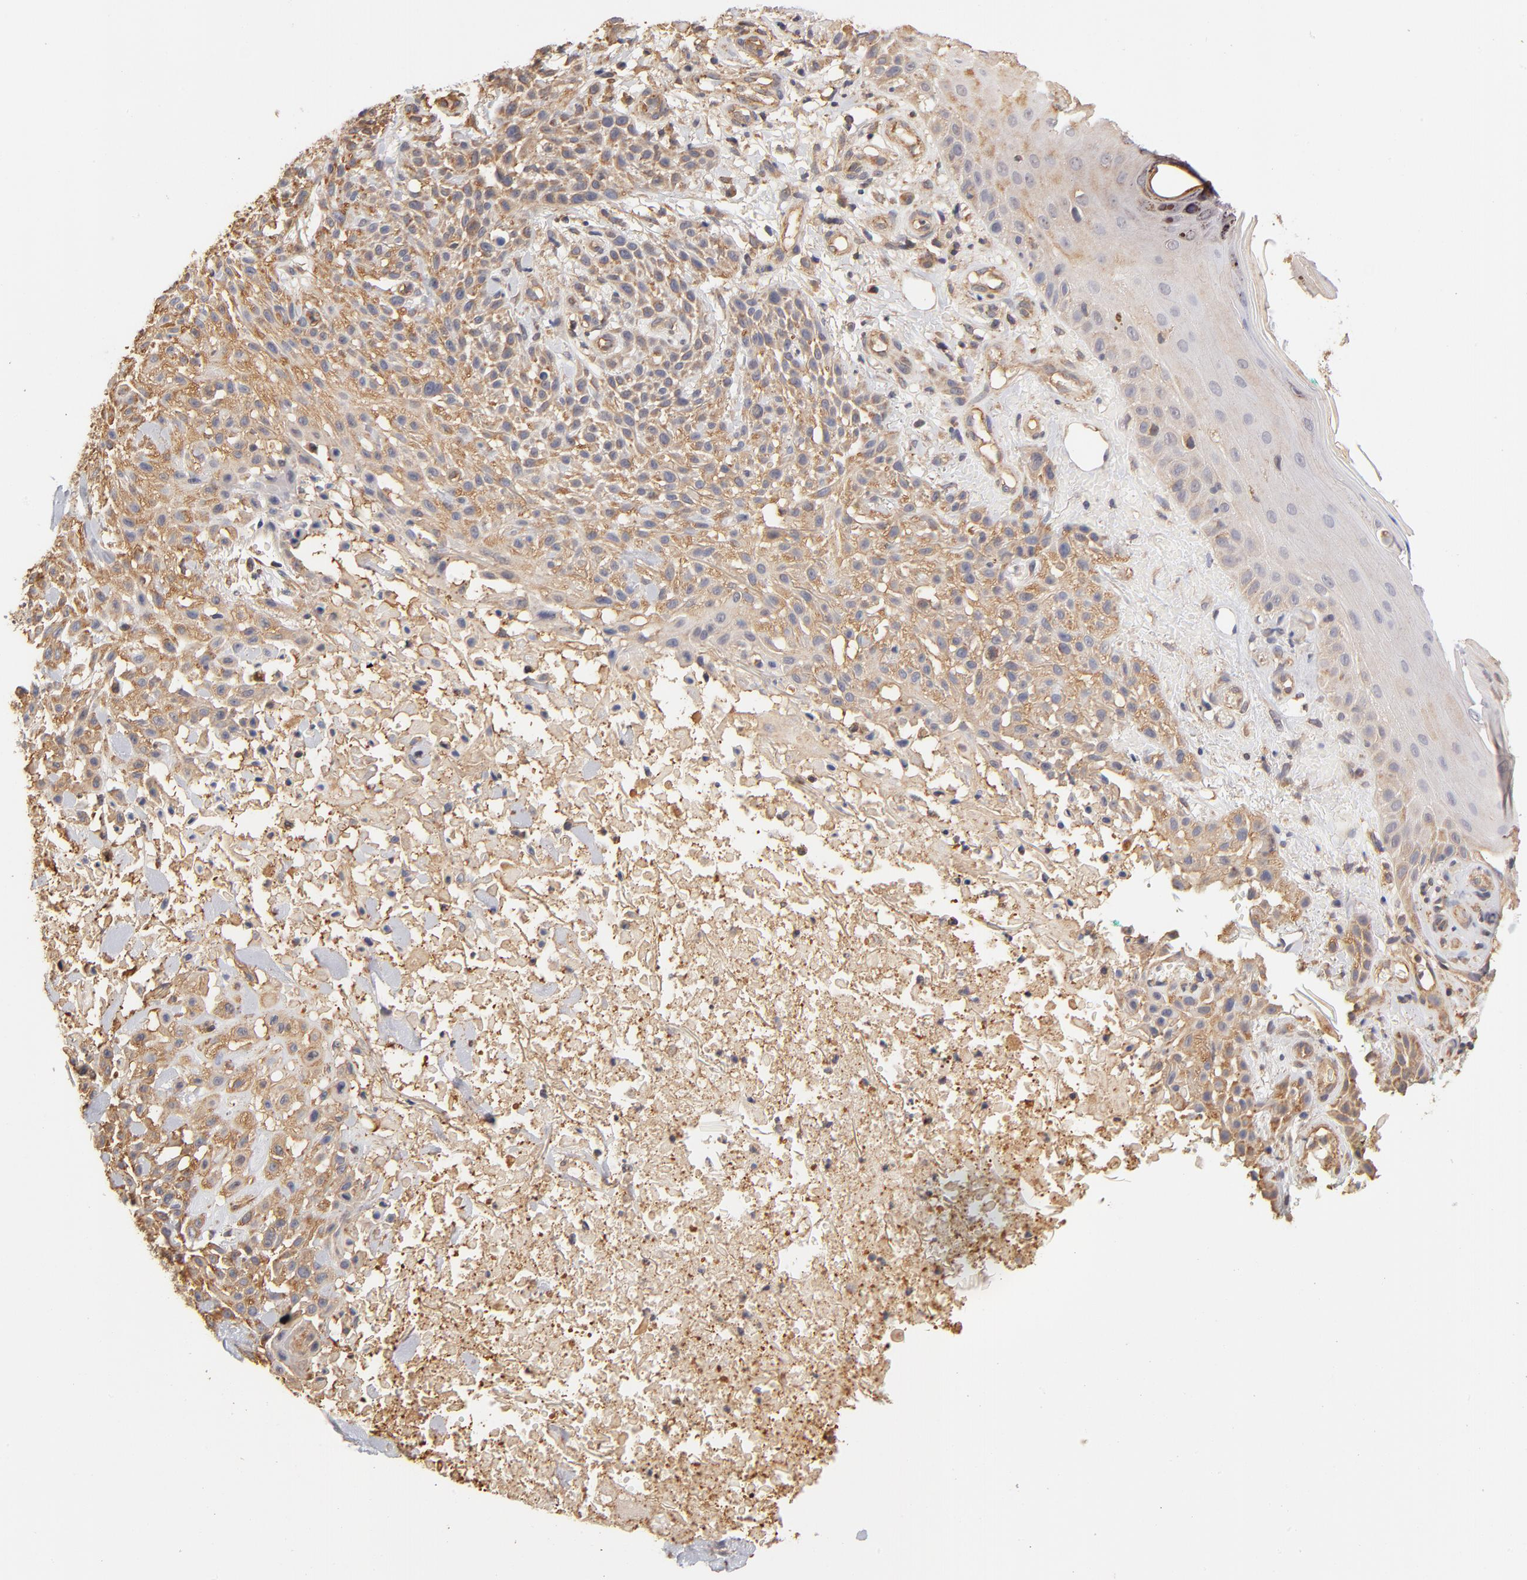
{"staining": {"intensity": "weak", "quantity": ">75%", "location": "cytoplasmic/membranous"}, "tissue": "skin cancer", "cell_type": "Tumor cells", "image_type": "cancer", "snomed": [{"axis": "morphology", "description": "Squamous cell carcinoma, NOS"}, {"axis": "topography", "description": "Skin"}], "caption": "A brown stain shows weak cytoplasmic/membranous expression of a protein in skin cancer (squamous cell carcinoma) tumor cells.", "gene": "FCMR", "patient": {"sex": "female", "age": 42}}